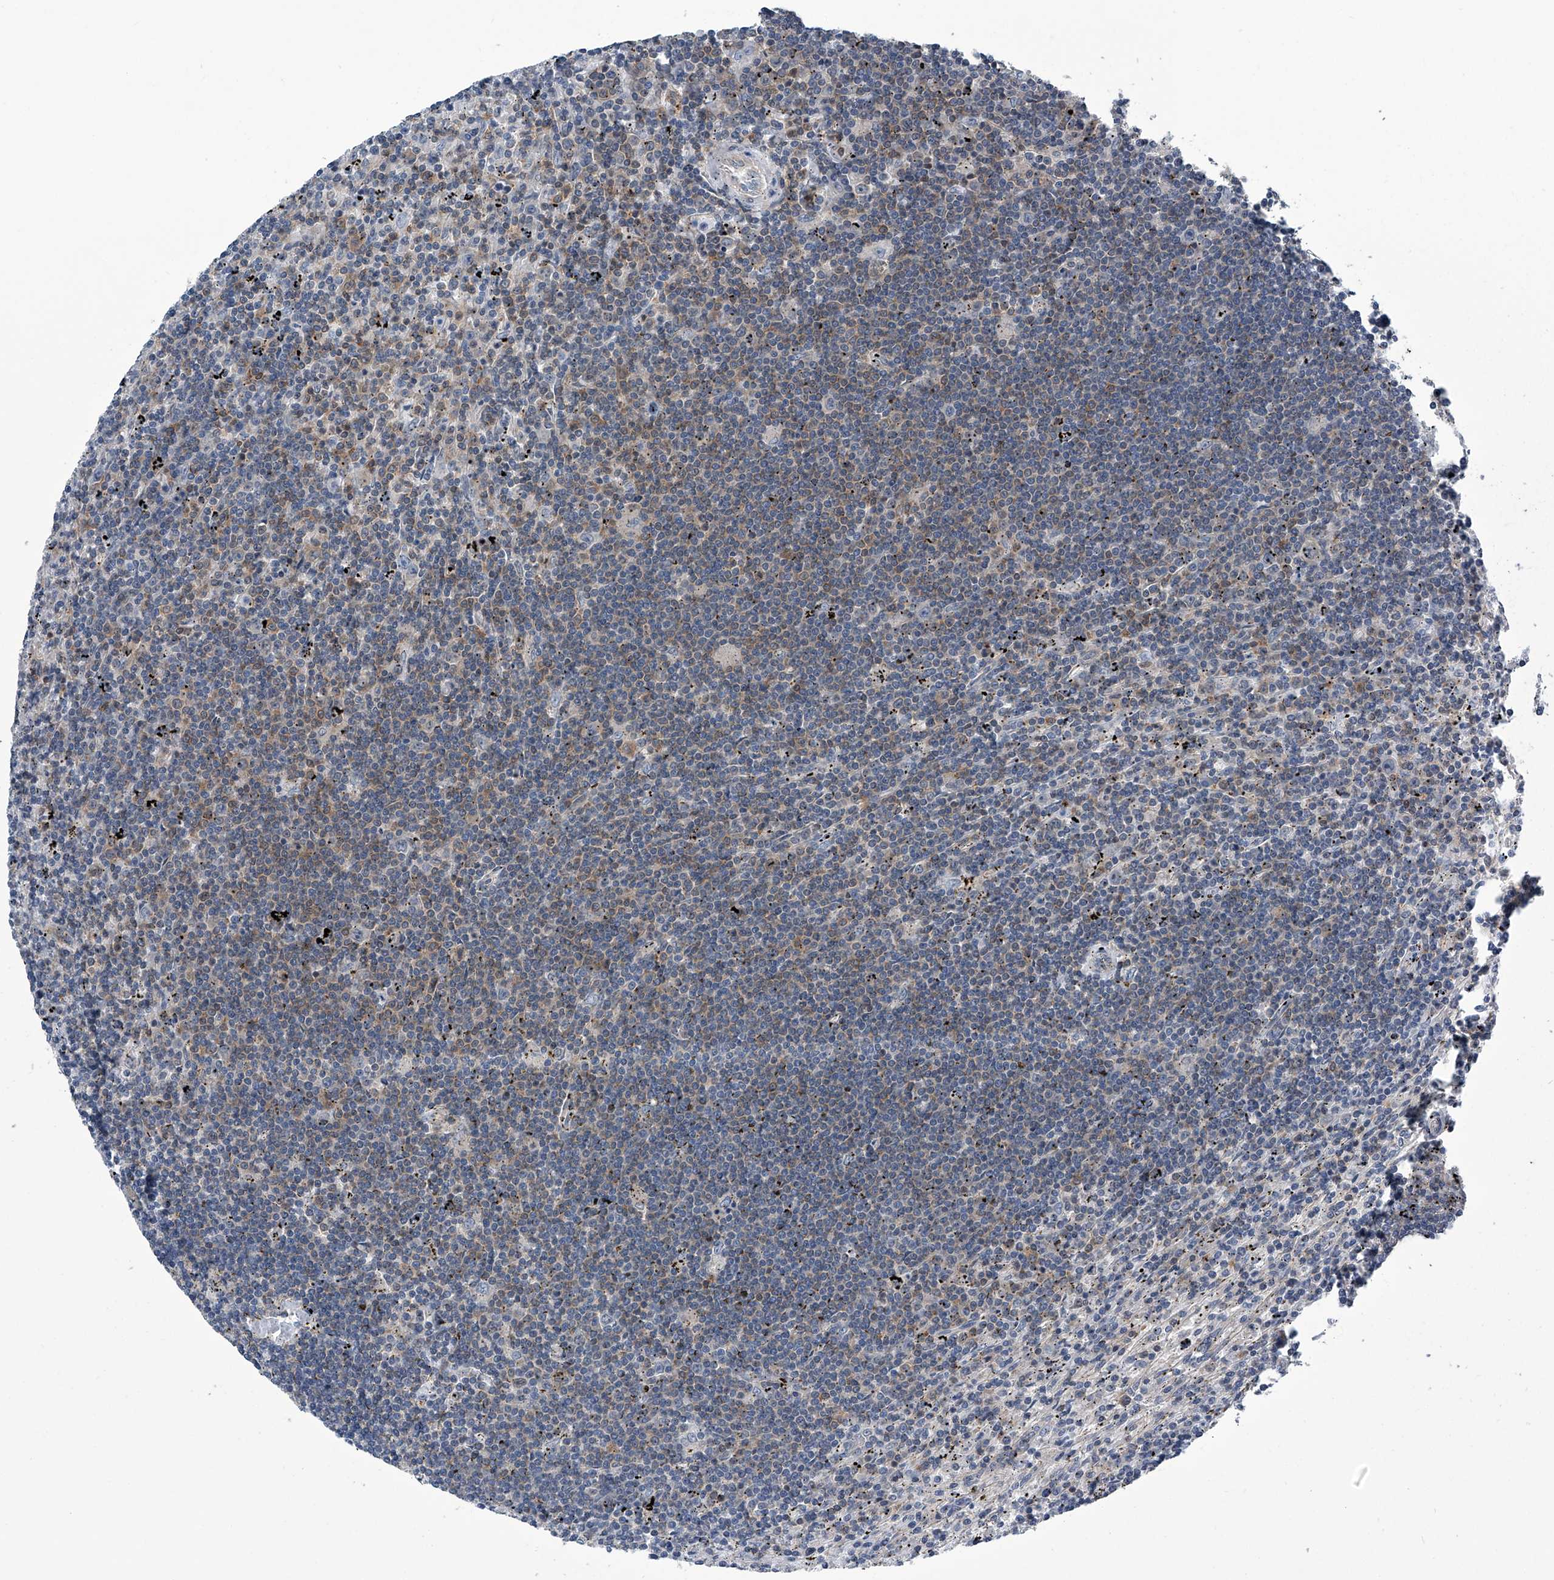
{"staining": {"intensity": "negative", "quantity": "none", "location": "none"}, "tissue": "lymphoma", "cell_type": "Tumor cells", "image_type": "cancer", "snomed": [{"axis": "morphology", "description": "Malignant lymphoma, non-Hodgkin's type, Low grade"}, {"axis": "topography", "description": "Spleen"}], "caption": "Immunohistochemistry (IHC) micrograph of neoplastic tissue: human lymphoma stained with DAB demonstrates no significant protein positivity in tumor cells.", "gene": "PPP2R5D", "patient": {"sex": "male", "age": 76}}